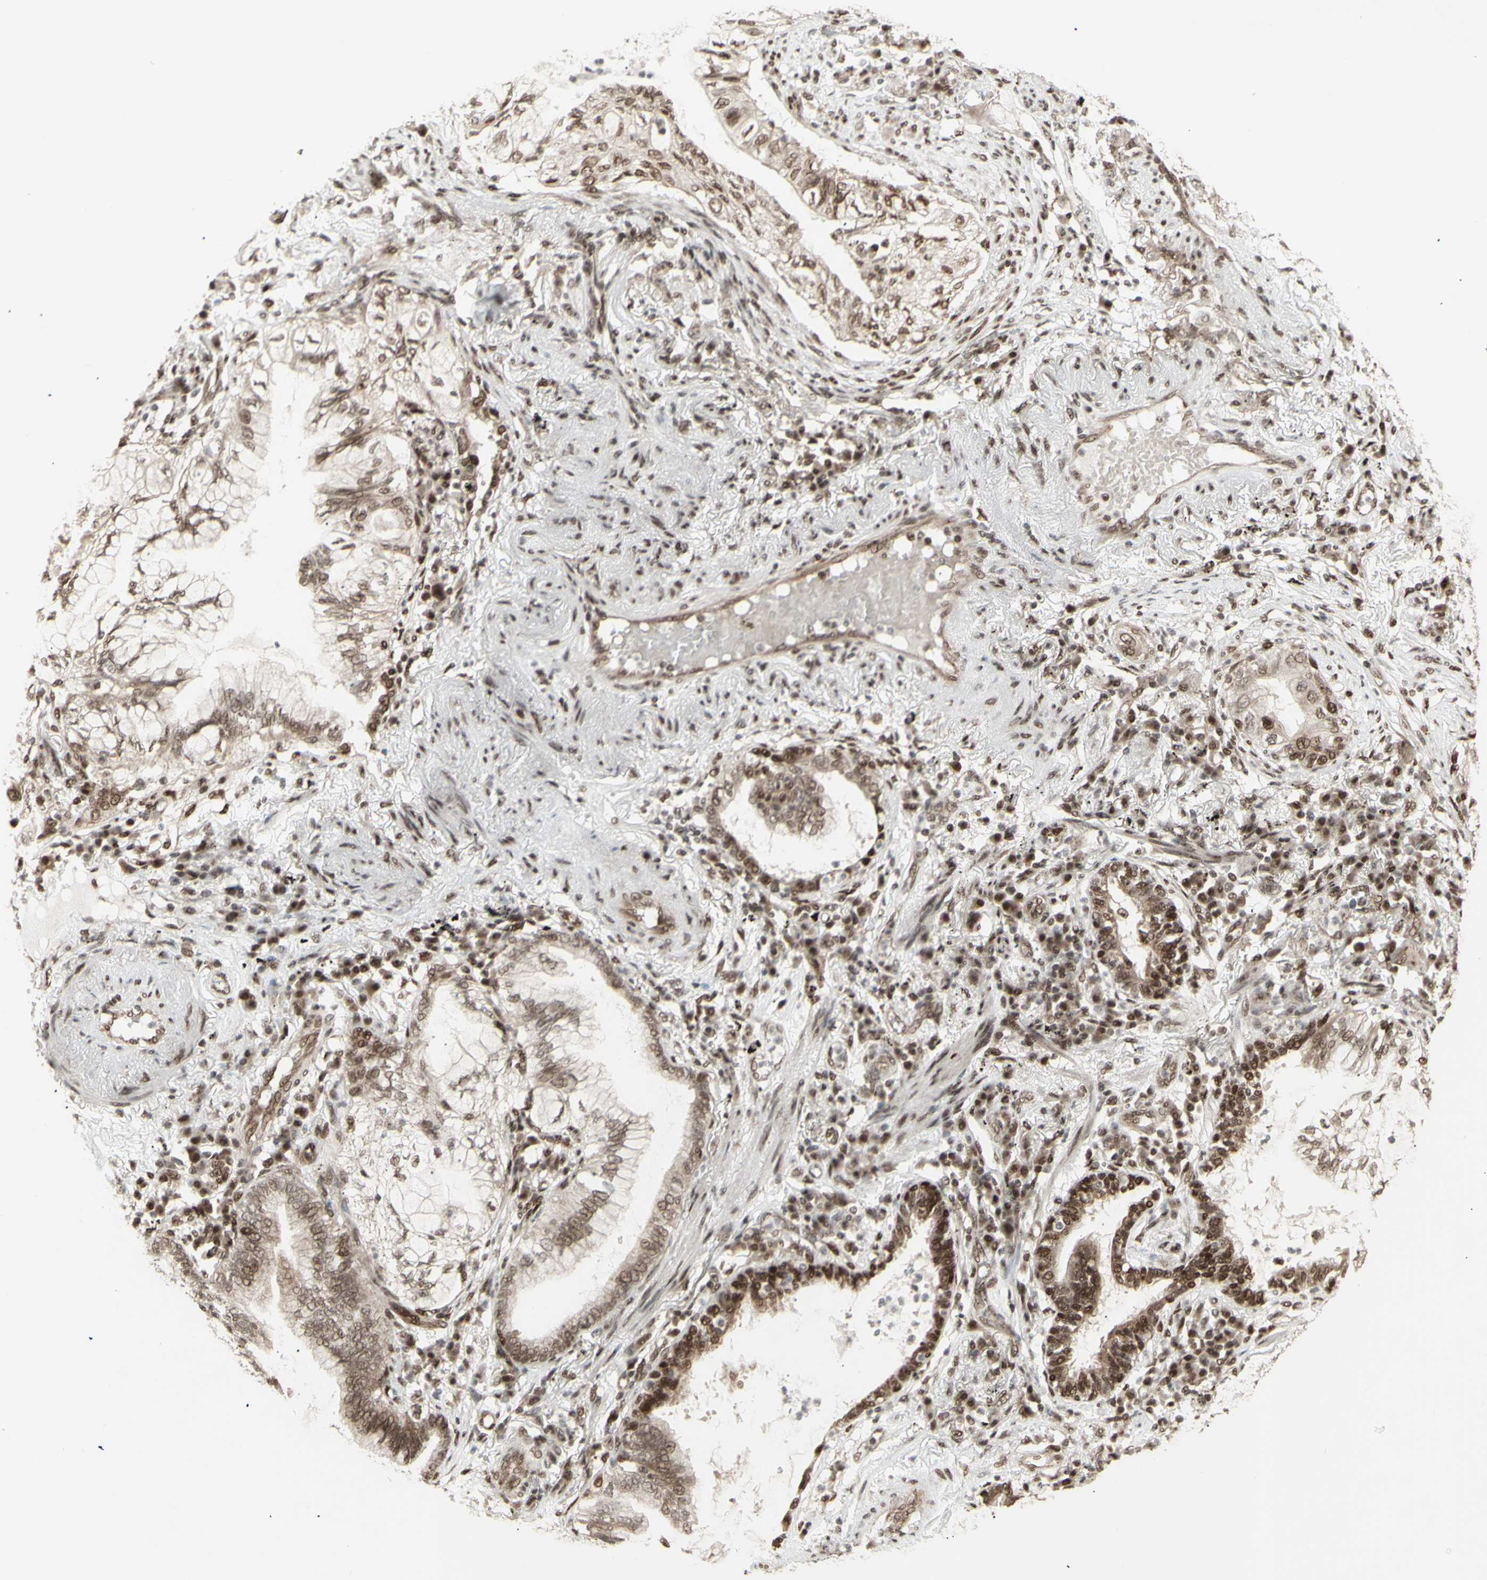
{"staining": {"intensity": "moderate", "quantity": ">75%", "location": "cytoplasmic/membranous,nuclear"}, "tissue": "lung cancer", "cell_type": "Tumor cells", "image_type": "cancer", "snomed": [{"axis": "morphology", "description": "Normal tissue, NOS"}, {"axis": "morphology", "description": "Adenocarcinoma, NOS"}, {"axis": "topography", "description": "Bronchus"}, {"axis": "topography", "description": "Lung"}], "caption": "Lung cancer (adenocarcinoma) stained with a brown dye shows moderate cytoplasmic/membranous and nuclear positive positivity in about >75% of tumor cells.", "gene": "CBX1", "patient": {"sex": "female", "age": 70}}